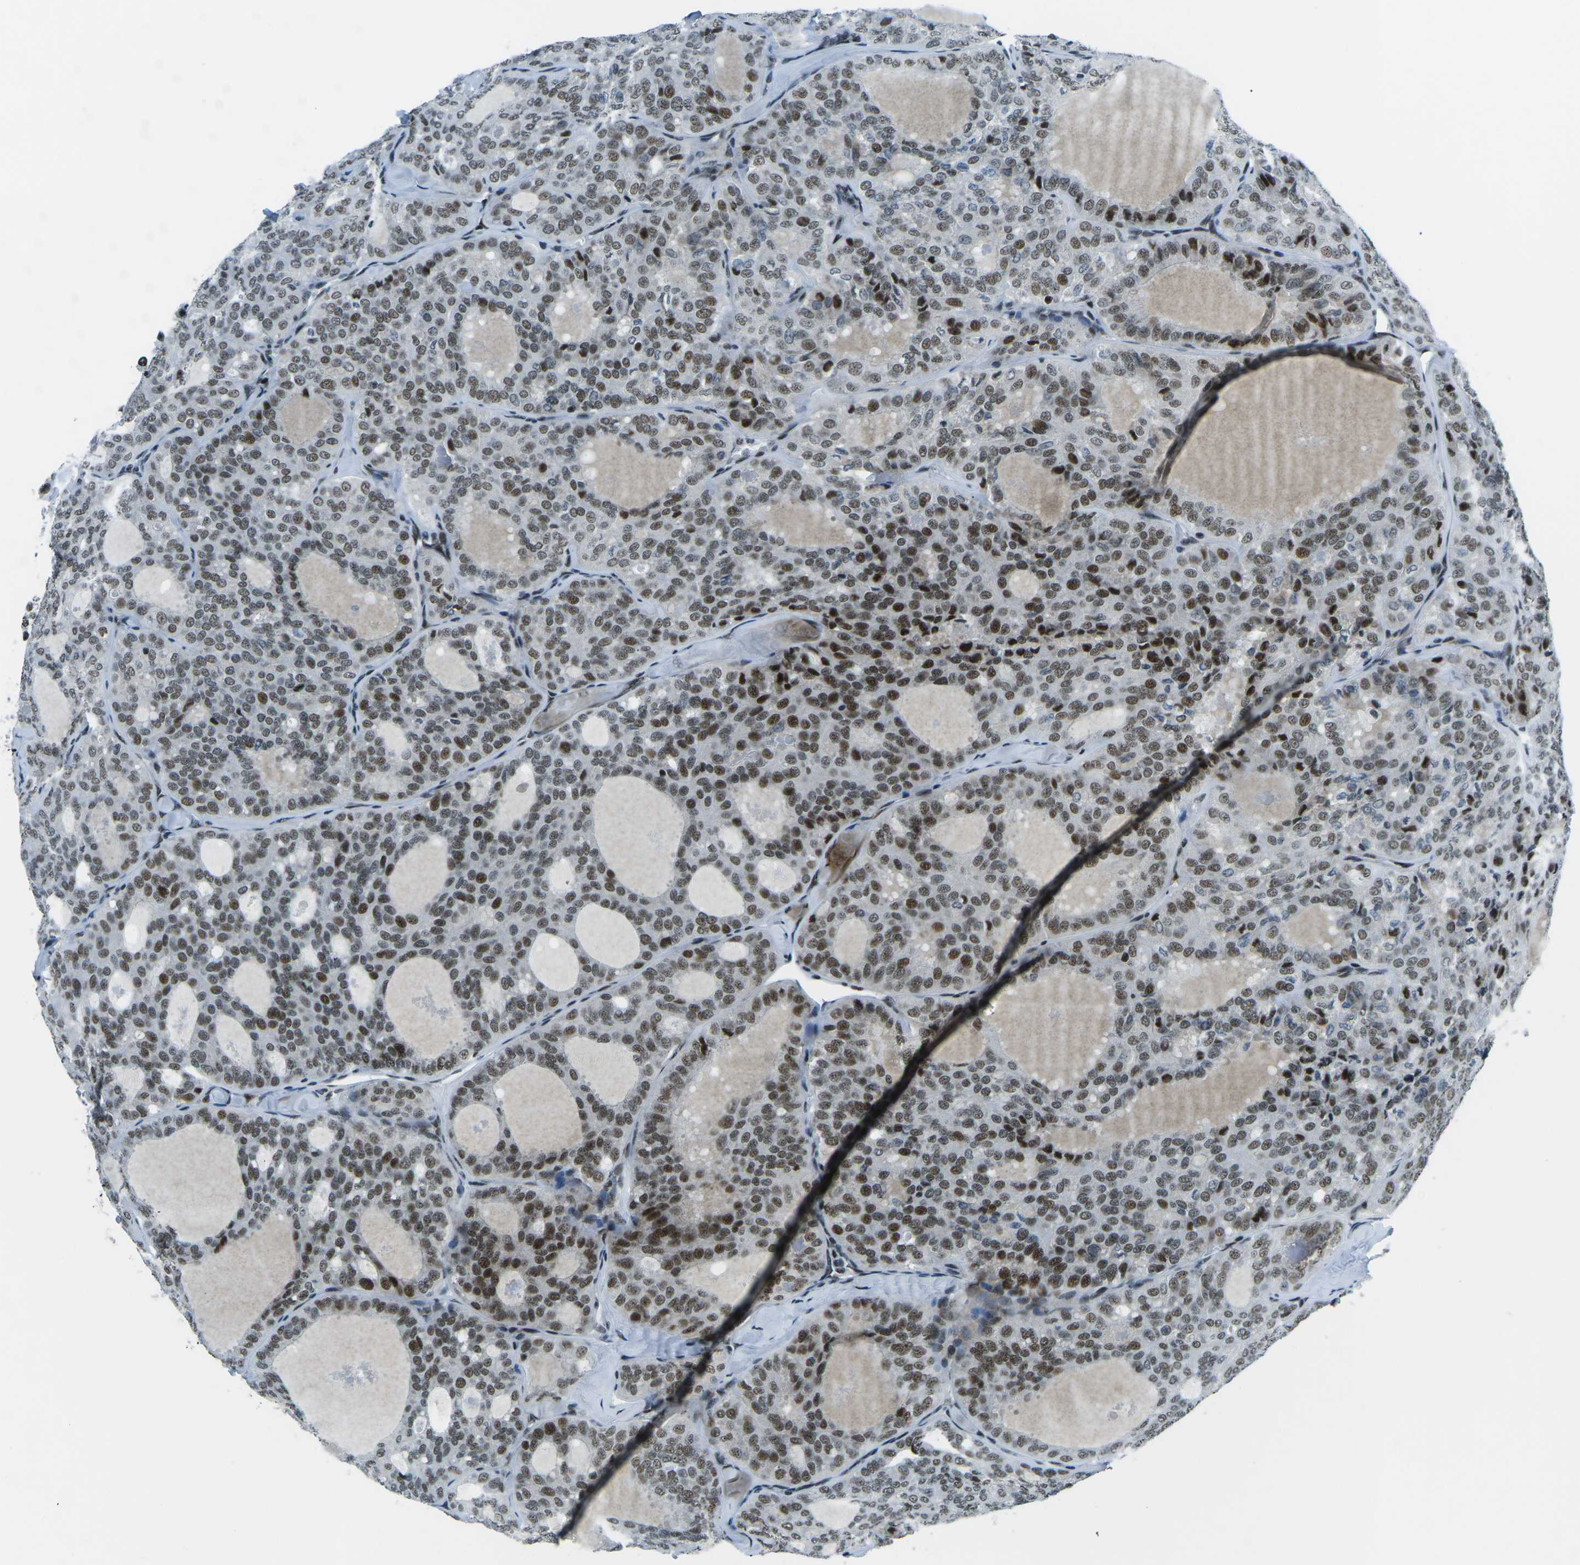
{"staining": {"intensity": "strong", "quantity": ">75%", "location": "nuclear"}, "tissue": "thyroid cancer", "cell_type": "Tumor cells", "image_type": "cancer", "snomed": [{"axis": "morphology", "description": "Follicular adenoma carcinoma, NOS"}, {"axis": "topography", "description": "Thyroid gland"}], "caption": "An IHC histopathology image of tumor tissue is shown. Protein staining in brown labels strong nuclear positivity in follicular adenoma carcinoma (thyroid) within tumor cells. Immunohistochemistry stains the protein of interest in brown and the nuclei are stained blue.", "gene": "RBL2", "patient": {"sex": "male", "age": 75}}